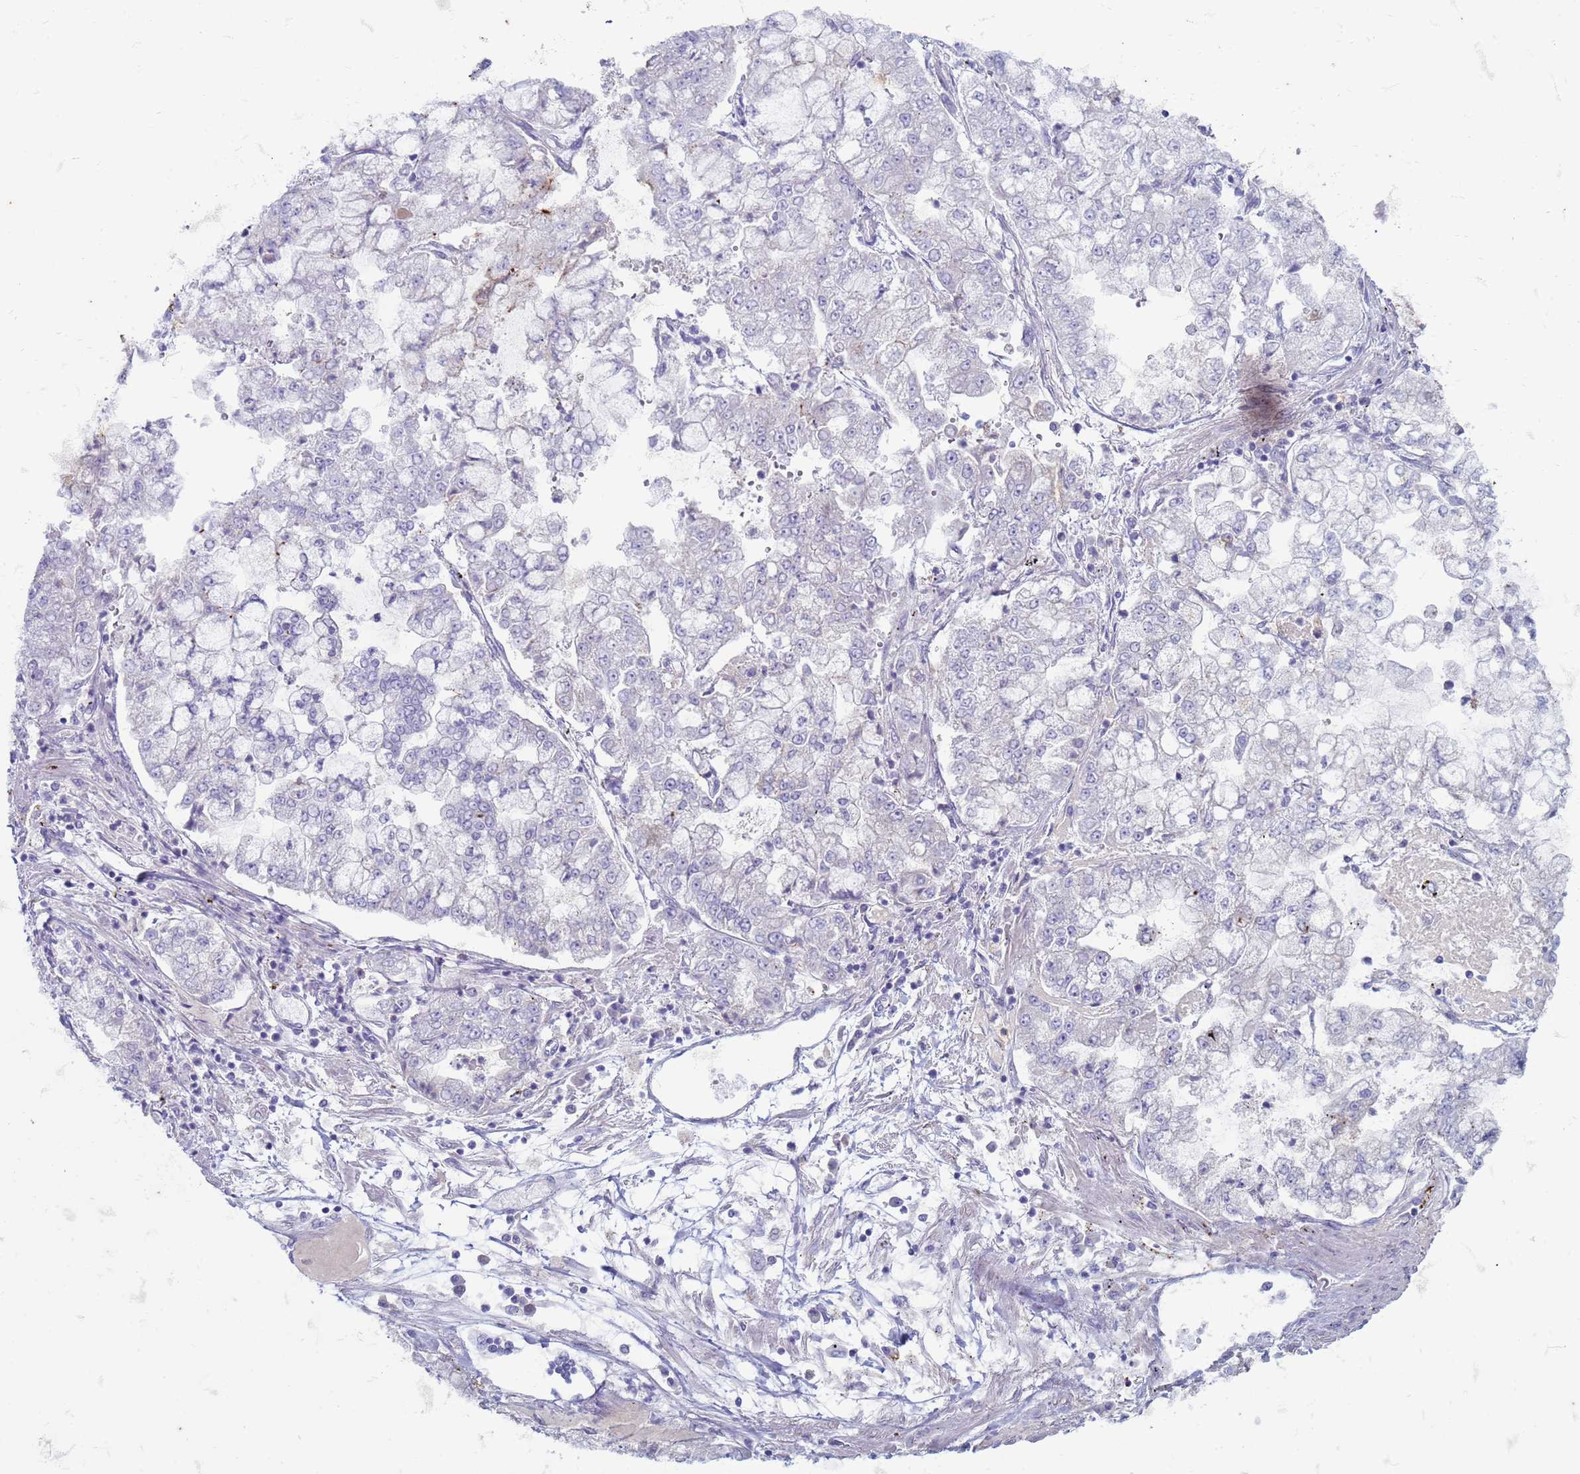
{"staining": {"intensity": "negative", "quantity": "none", "location": "none"}, "tissue": "stomach cancer", "cell_type": "Tumor cells", "image_type": "cancer", "snomed": [{"axis": "morphology", "description": "Adenocarcinoma, NOS"}, {"axis": "topography", "description": "Stomach"}], "caption": "IHC of human adenocarcinoma (stomach) reveals no expression in tumor cells. (DAB (3,3'-diaminobenzidine) immunohistochemistry with hematoxylin counter stain).", "gene": "SUCO", "patient": {"sex": "male", "age": 76}}